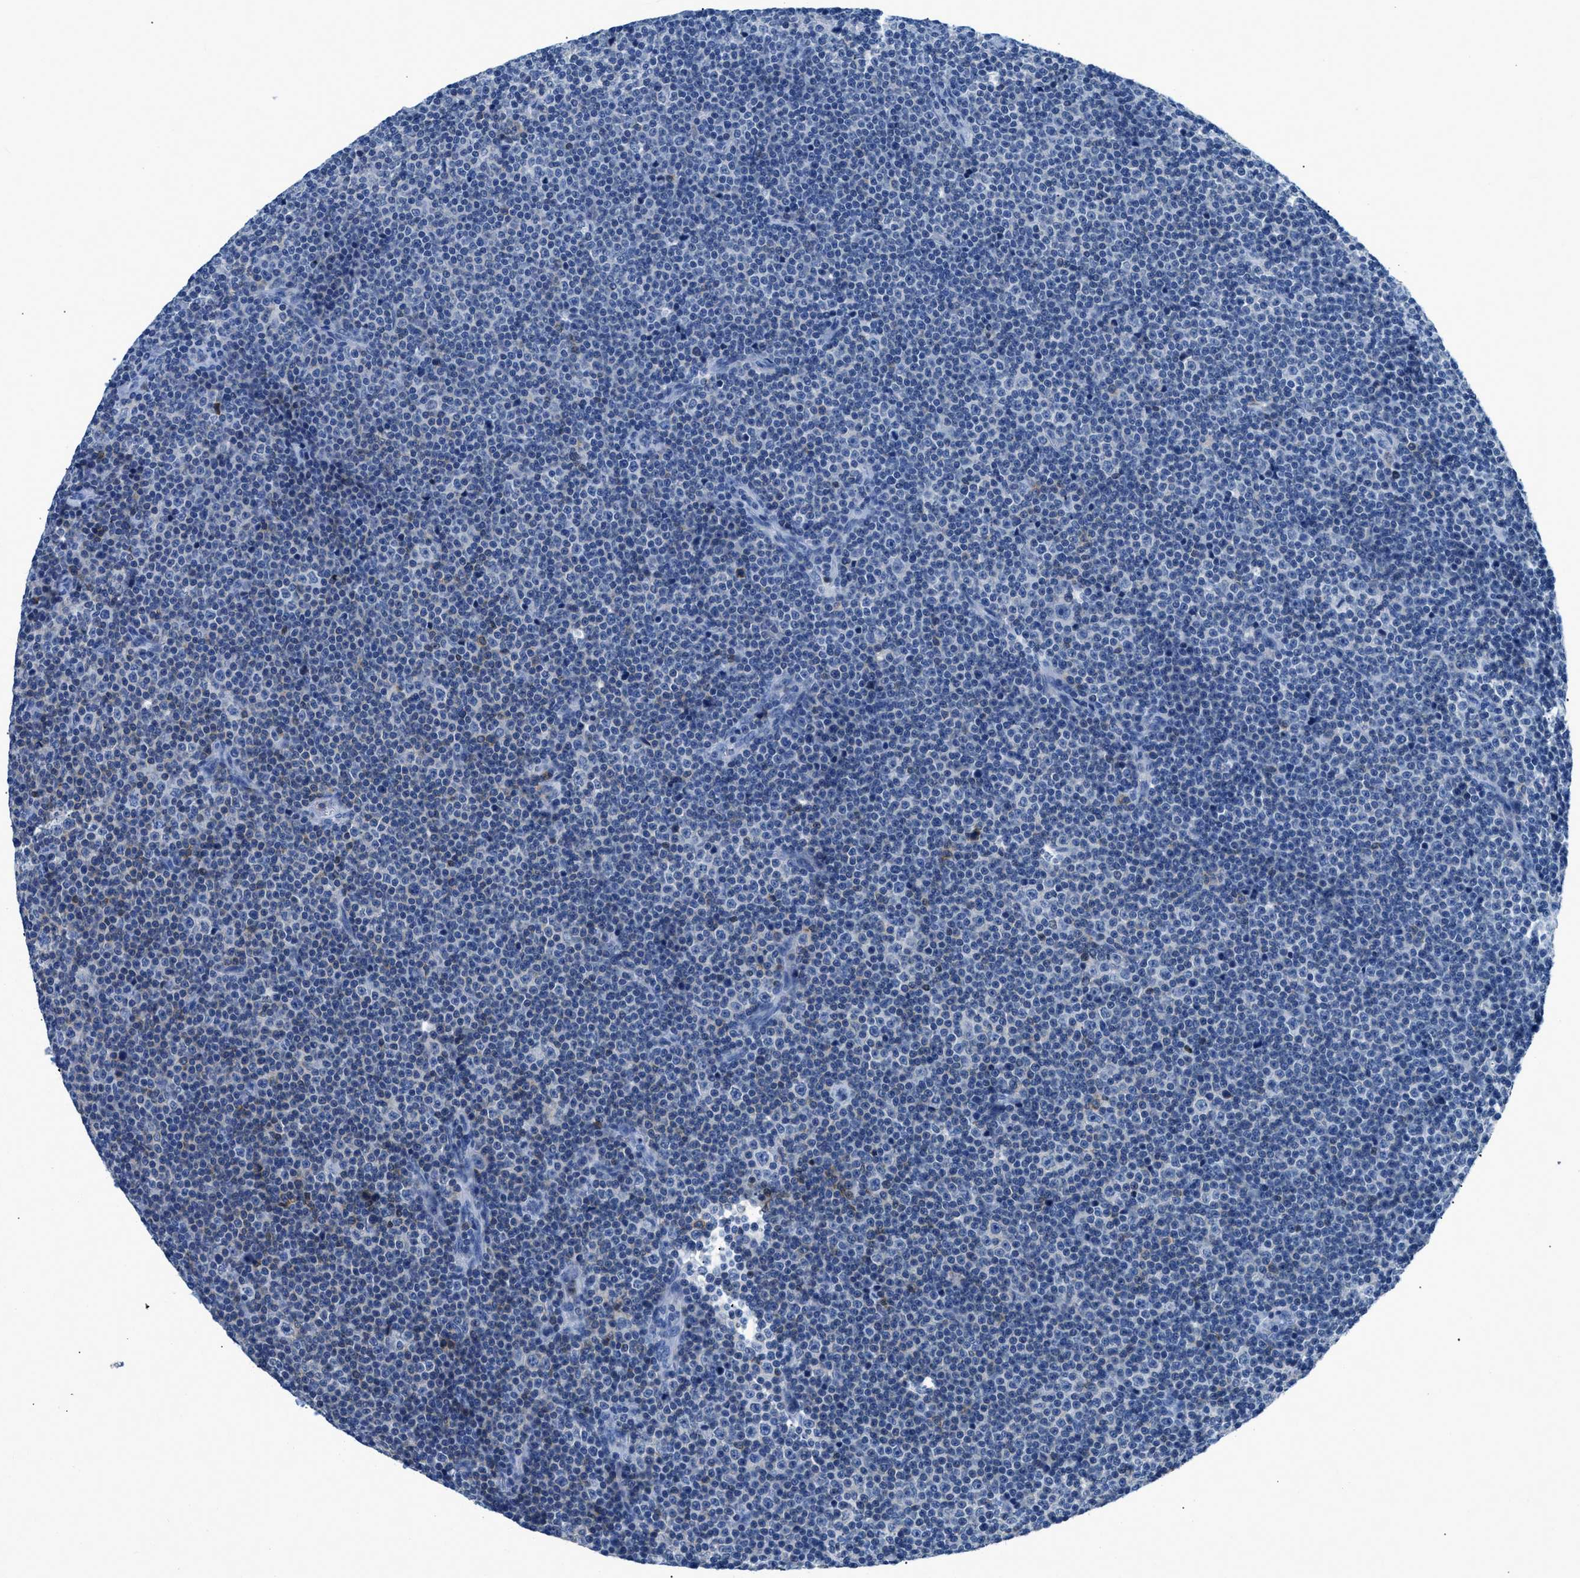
{"staining": {"intensity": "negative", "quantity": "none", "location": "none"}, "tissue": "lymphoma", "cell_type": "Tumor cells", "image_type": "cancer", "snomed": [{"axis": "morphology", "description": "Malignant lymphoma, non-Hodgkin's type, Low grade"}, {"axis": "topography", "description": "Lymph node"}], "caption": "An immunohistochemistry histopathology image of malignant lymphoma, non-Hodgkin's type (low-grade) is shown. There is no staining in tumor cells of malignant lymphoma, non-Hodgkin's type (low-grade). (IHC, brightfield microscopy, high magnification).", "gene": "NFATC2", "patient": {"sex": "female", "age": 67}}